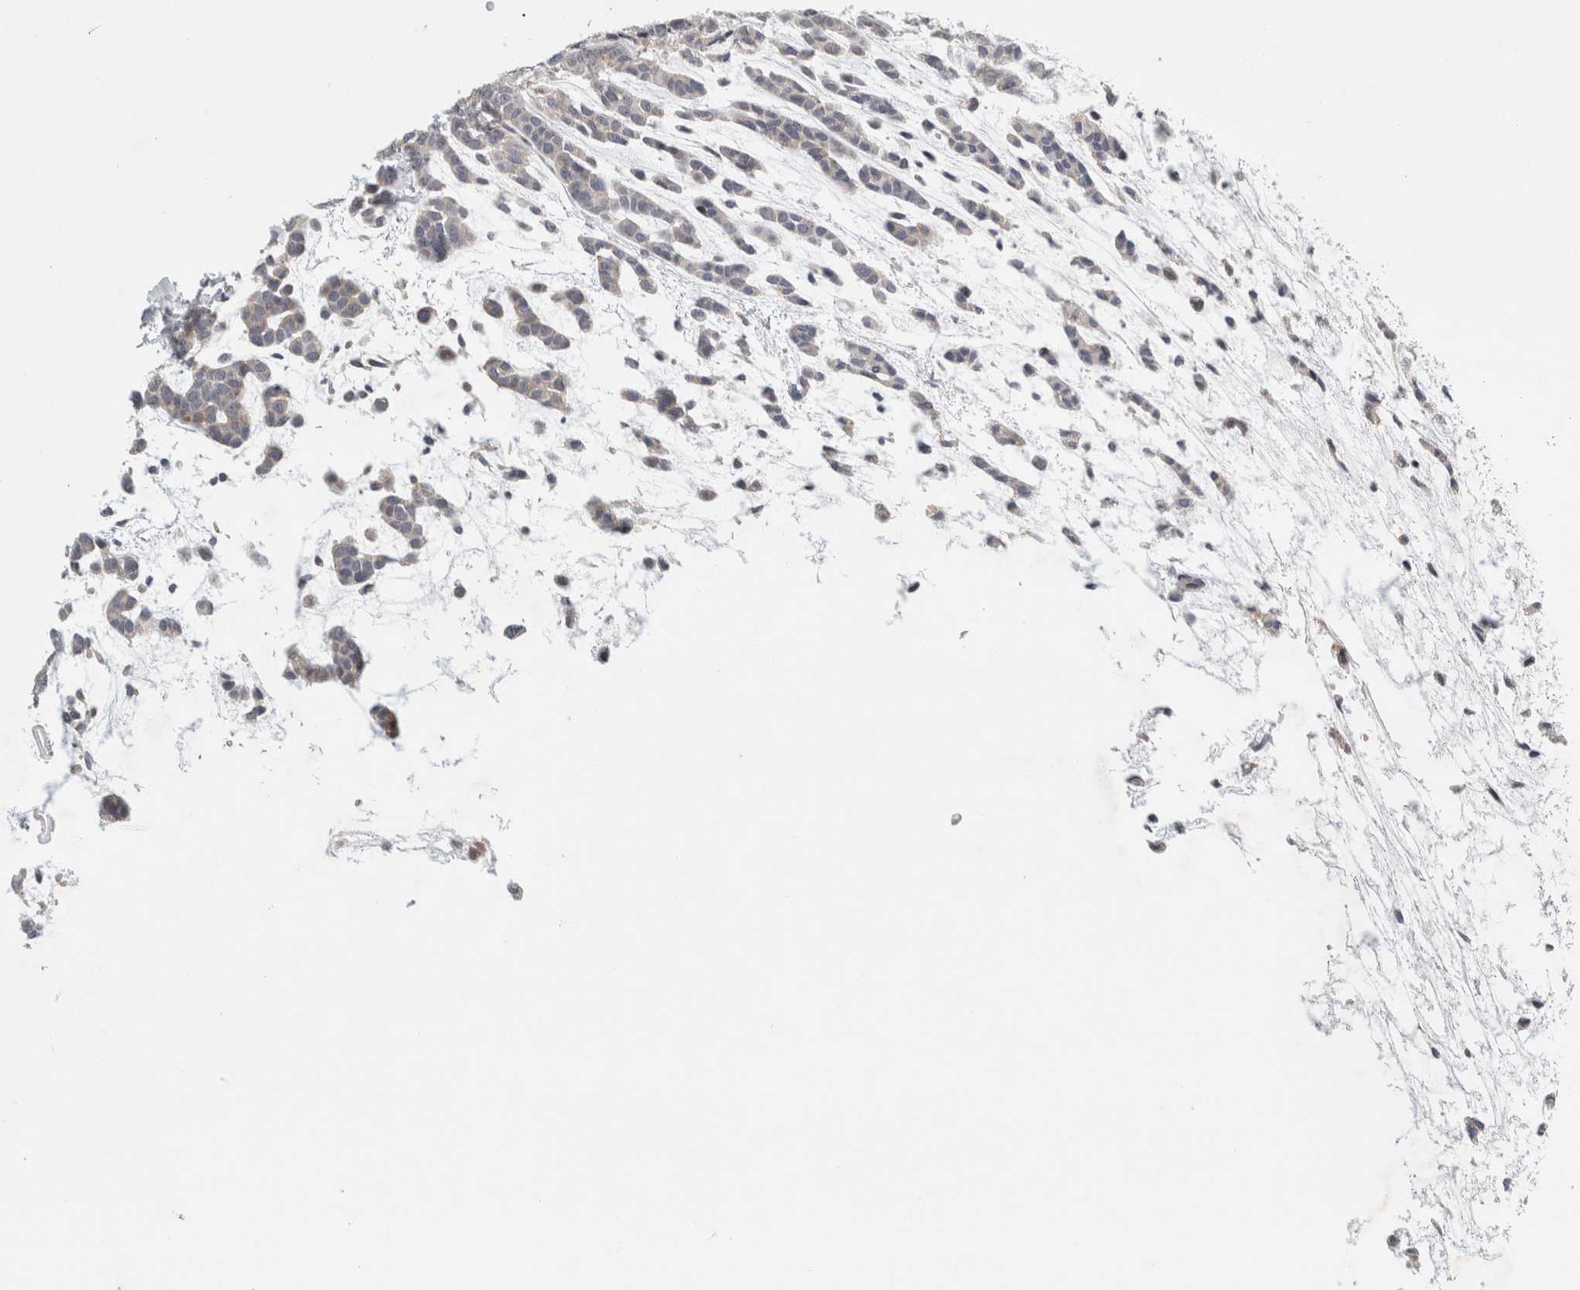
{"staining": {"intensity": "weak", "quantity": "25%-75%", "location": "cytoplasmic/membranous"}, "tissue": "head and neck cancer", "cell_type": "Tumor cells", "image_type": "cancer", "snomed": [{"axis": "morphology", "description": "Adenocarcinoma, NOS"}, {"axis": "morphology", "description": "Adenoma, NOS"}, {"axis": "topography", "description": "Head-Neck"}], "caption": "DAB immunohistochemical staining of human adenocarcinoma (head and neck) displays weak cytoplasmic/membranous protein positivity in about 25%-75% of tumor cells.", "gene": "UTP25", "patient": {"sex": "female", "age": 55}}